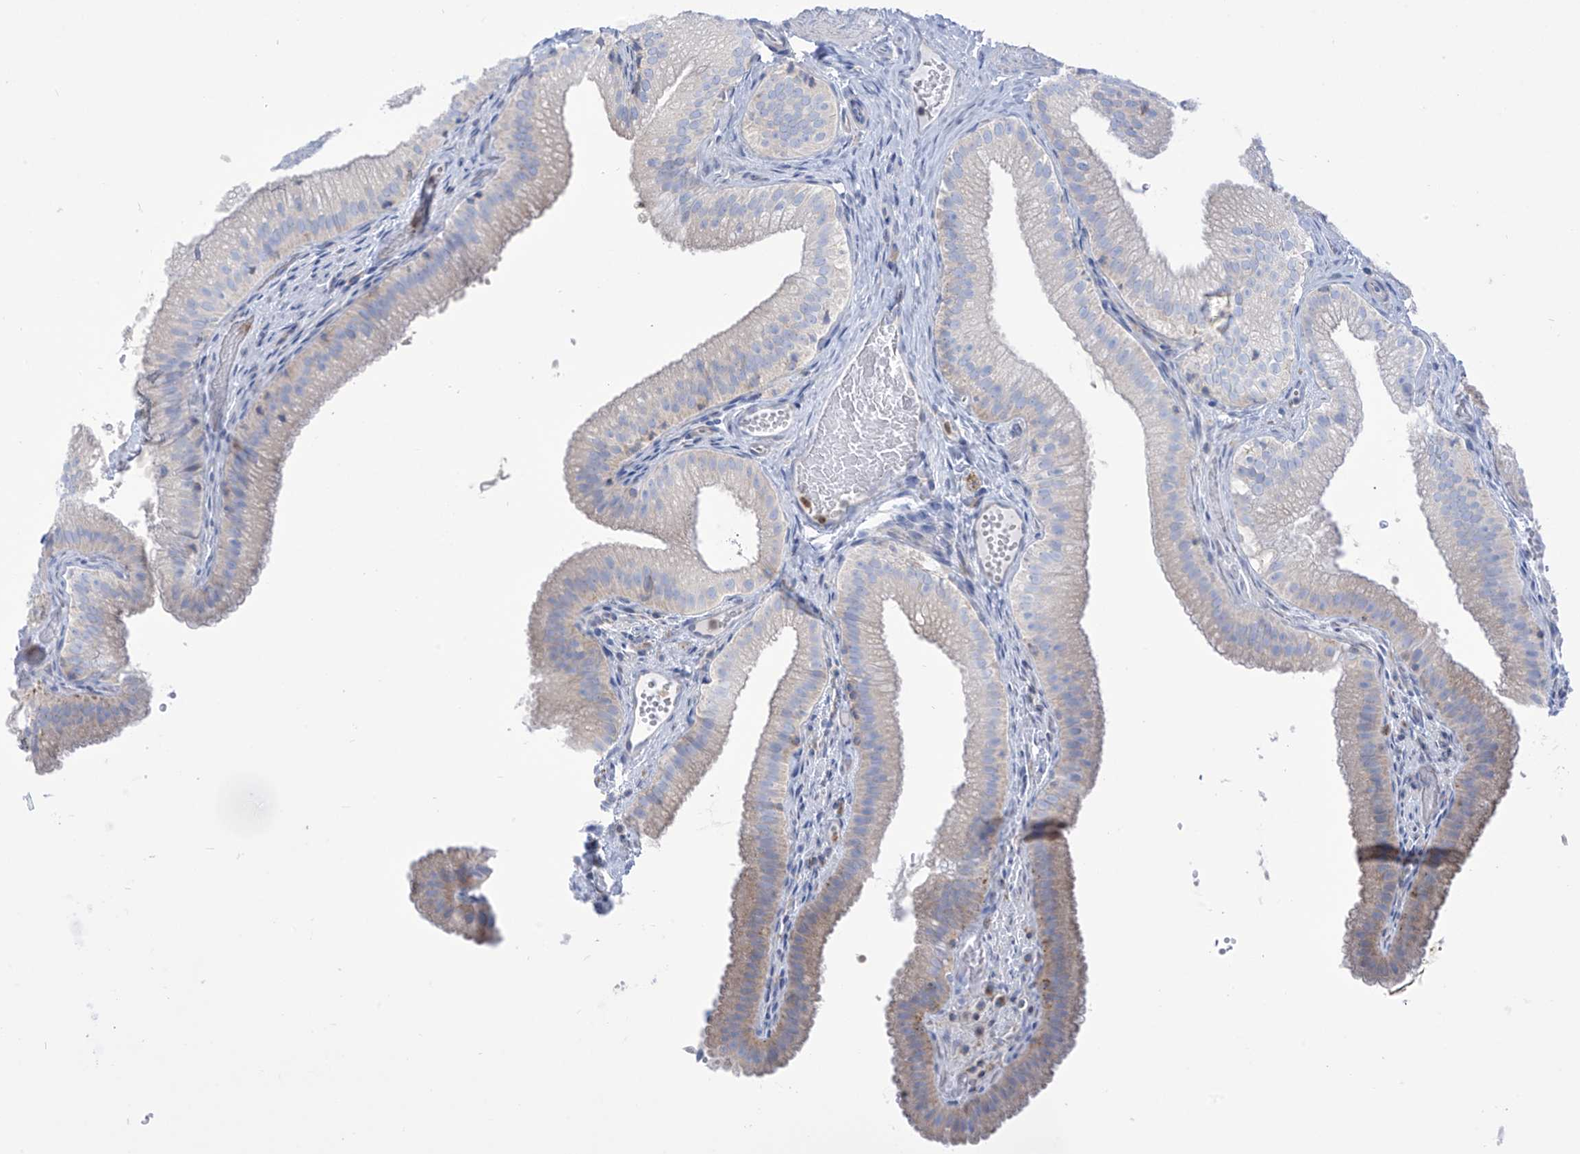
{"staining": {"intensity": "negative", "quantity": "none", "location": "none"}, "tissue": "gallbladder", "cell_type": "Glandular cells", "image_type": "normal", "snomed": [{"axis": "morphology", "description": "Normal tissue, NOS"}, {"axis": "topography", "description": "Gallbladder"}], "caption": "IHC image of benign gallbladder: human gallbladder stained with DAB (3,3'-diaminobenzidine) reveals no significant protein positivity in glandular cells.", "gene": "FABP2", "patient": {"sex": "female", "age": 30}}